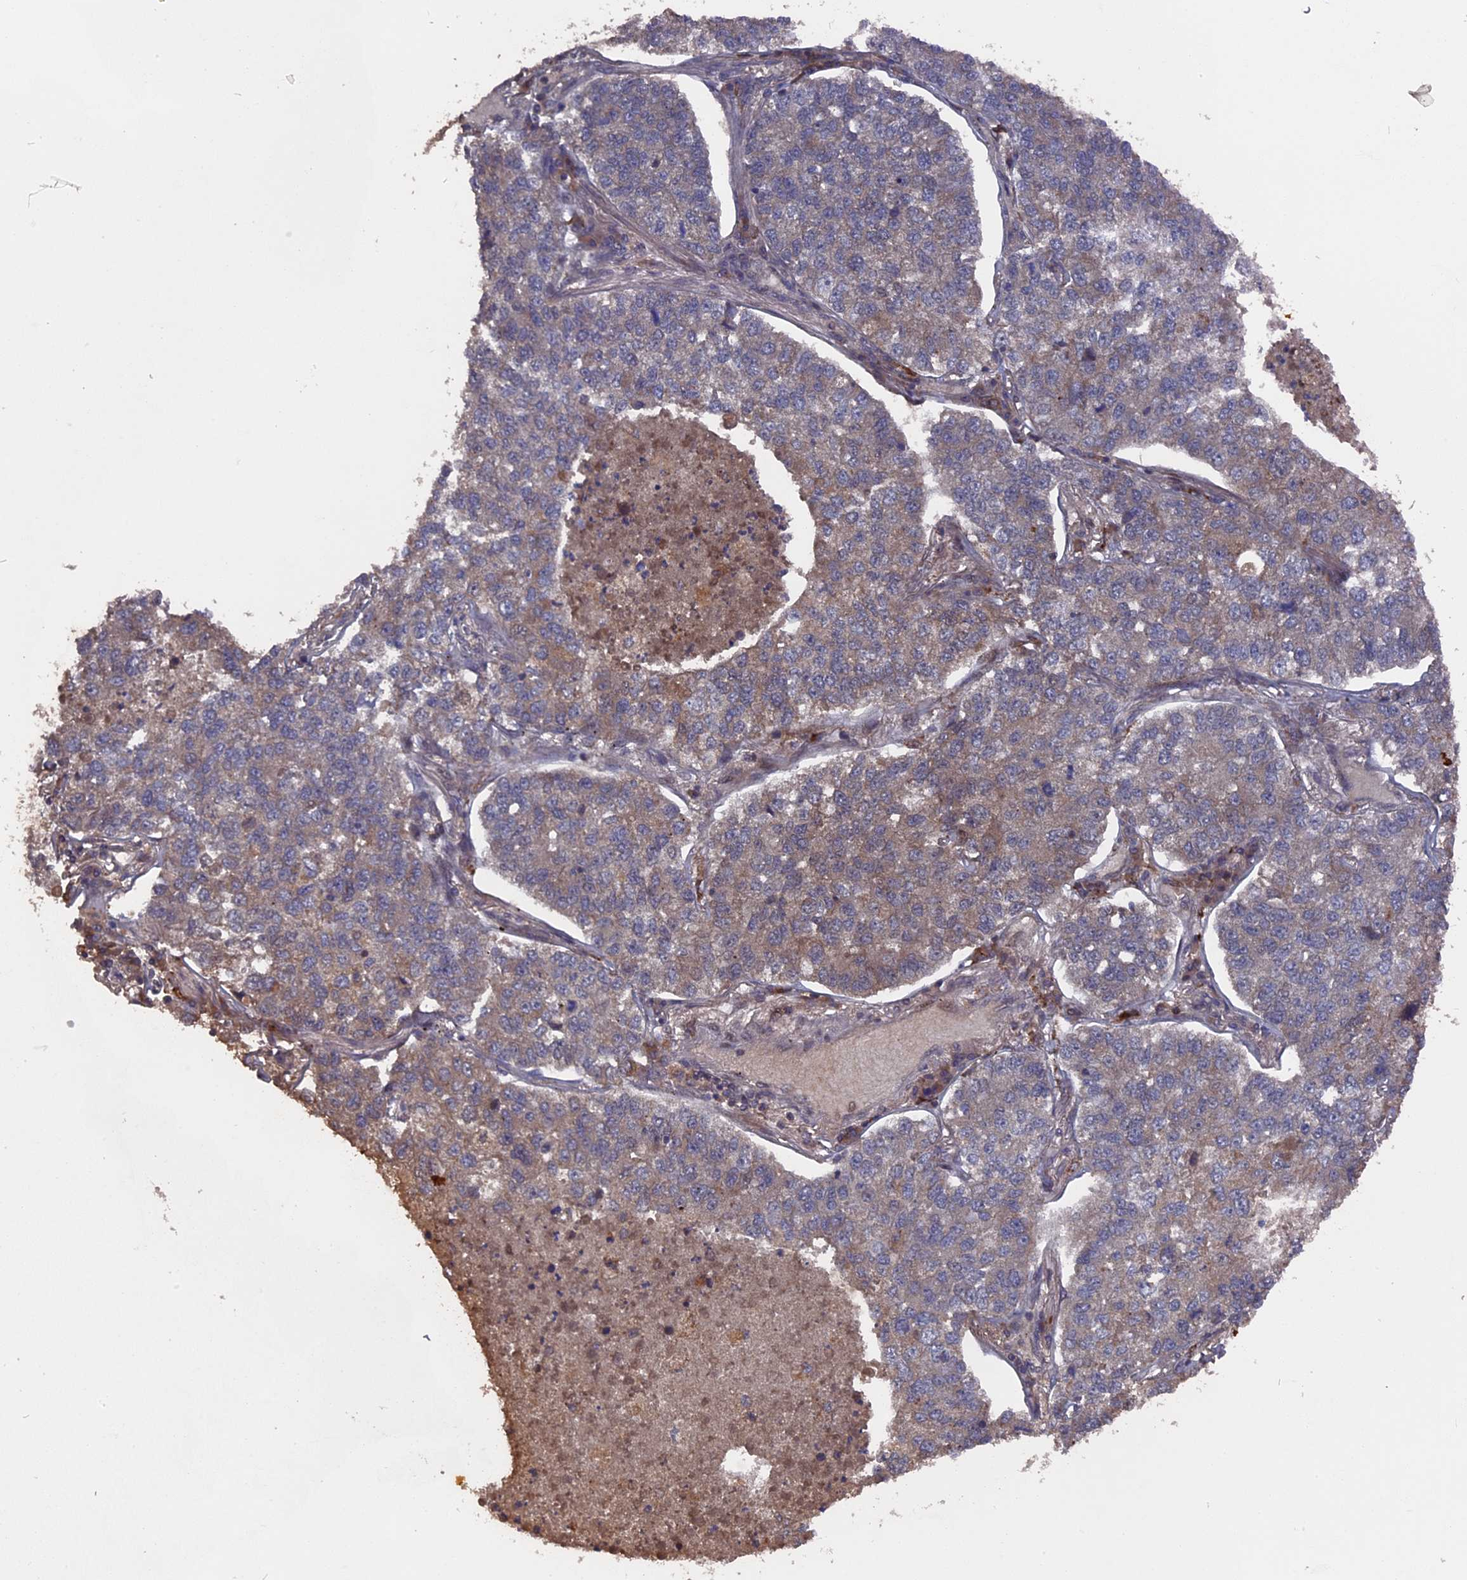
{"staining": {"intensity": "weak", "quantity": "25%-75%", "location": "cytoplasmic/membranous"}, "tissue": "lung cancer", "cell_type": "Tumor cells", "image_type": "cancer", "snomed": [{"axis": "morphology", "description": "Adenocarcinoma, NOS"}, {"axis": "topography", "description": "Lung"}], "caption": "The image reveals a brown stain indicating the presence of a protein in the cytoplasmic/membranous of tumor cells in lung cancer (adenocarcinoma). (brown staining indicates protein expression, while blue staining denotes nuclei).", "gene": "TELO2", "patient": {"sex": "male", "age": 49}}